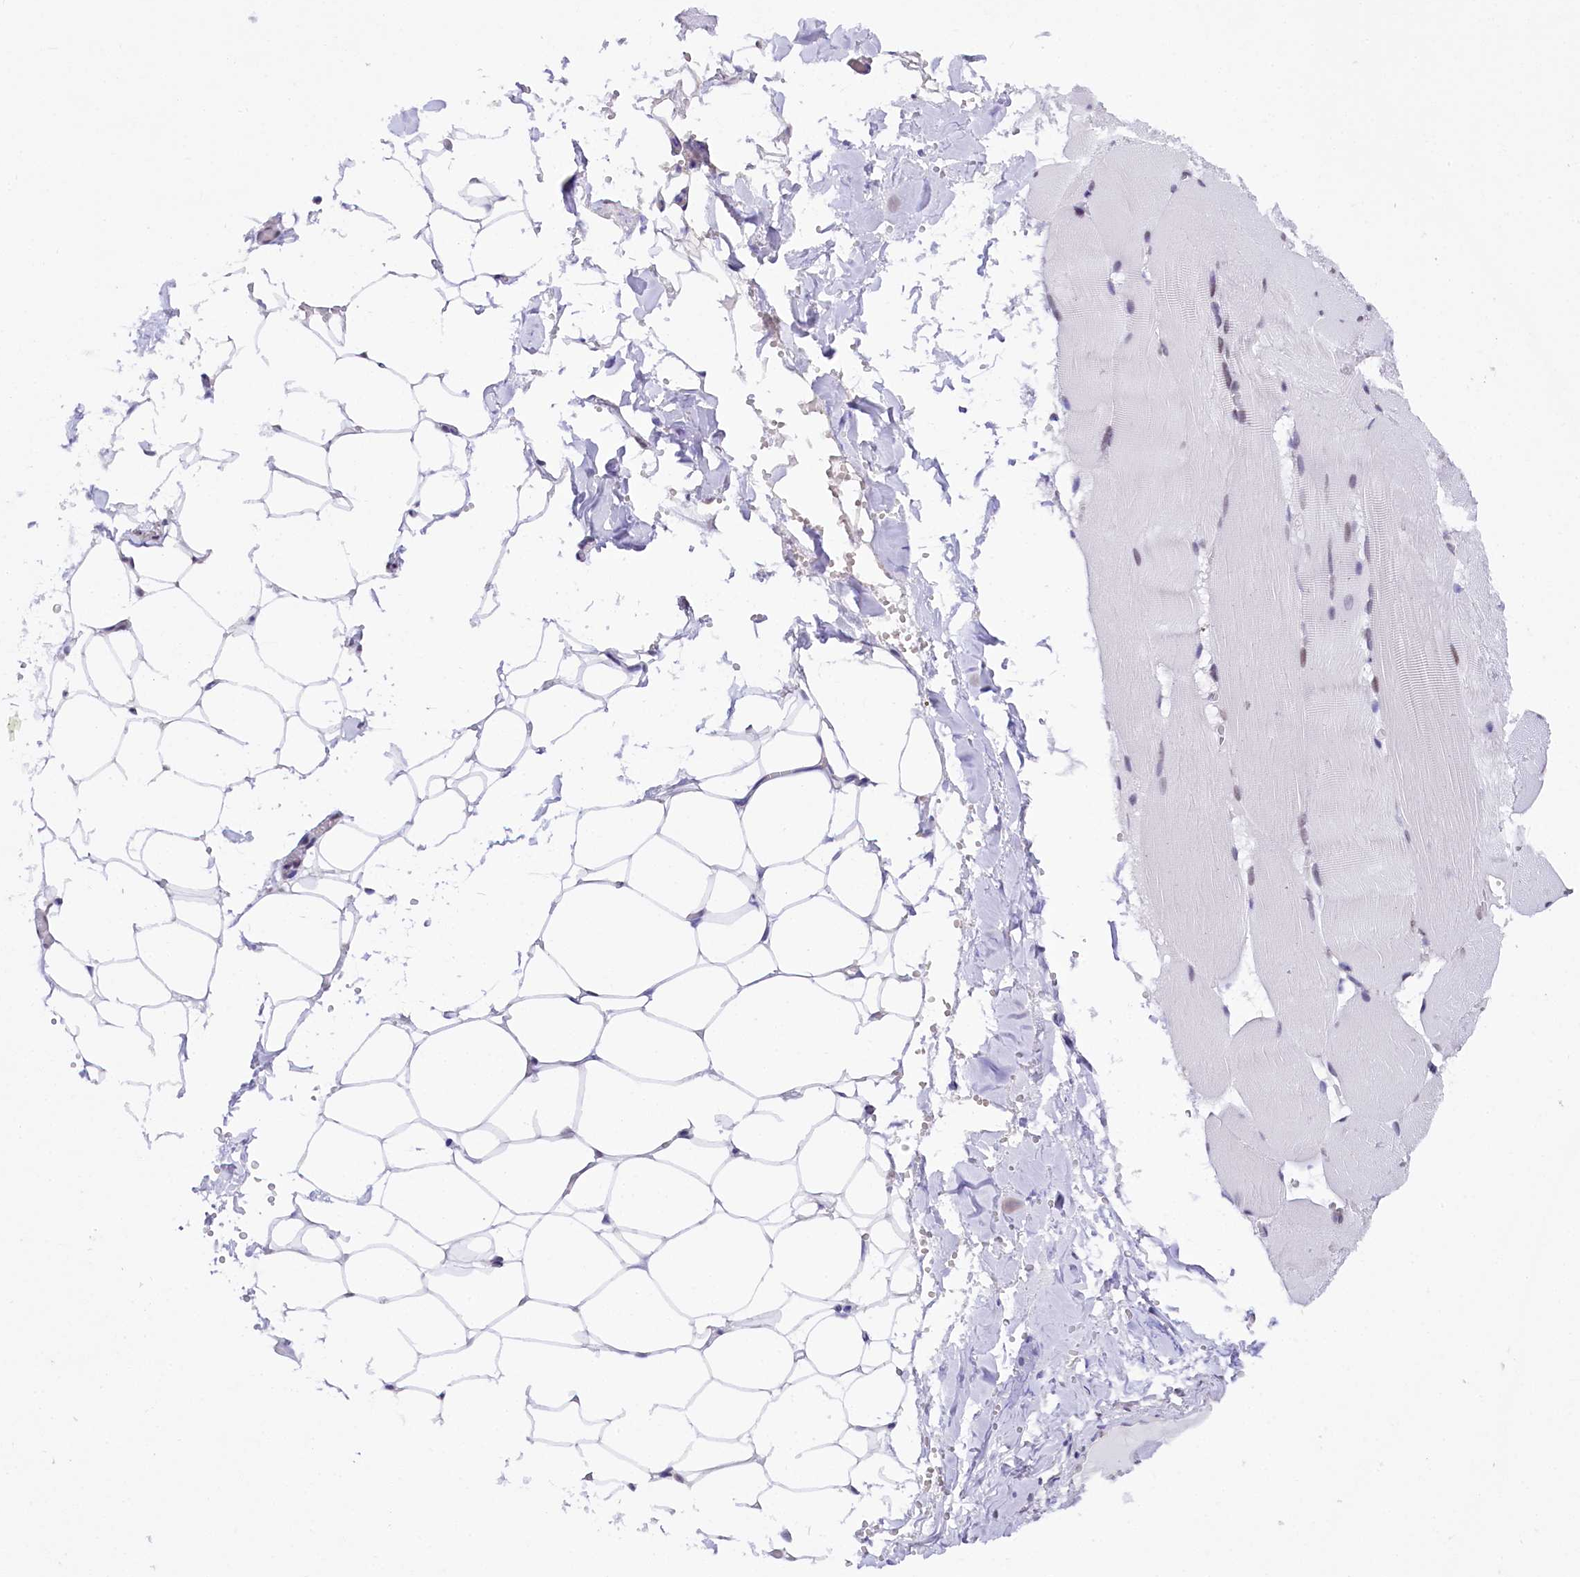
{"staining": {"intensity": "negative", "quantity": "none", "location": "none"}, "tissue": "adipose tissue", "cell_type": "Adipocytes", "image_type": "normal", "snomed": [{"axis": "morphology", "description": "Normal tissue, NOS"}, {"axis": "topography", "description": "Skeletal muscle"}, {"axis": "topography", "description": "Peripheral nerve tissue"}], "caption": "A micrograph of adipose tissue stained for a protein reveals no brown staining in adipocytes. Brightfield microscopy of immunohistochemistry (IHC) stained with DAB (brown) and hematoxylin (blue), captured at high magnification.", "gene": "SPATS2", "patient": {"sex": "female", "age": 55}}